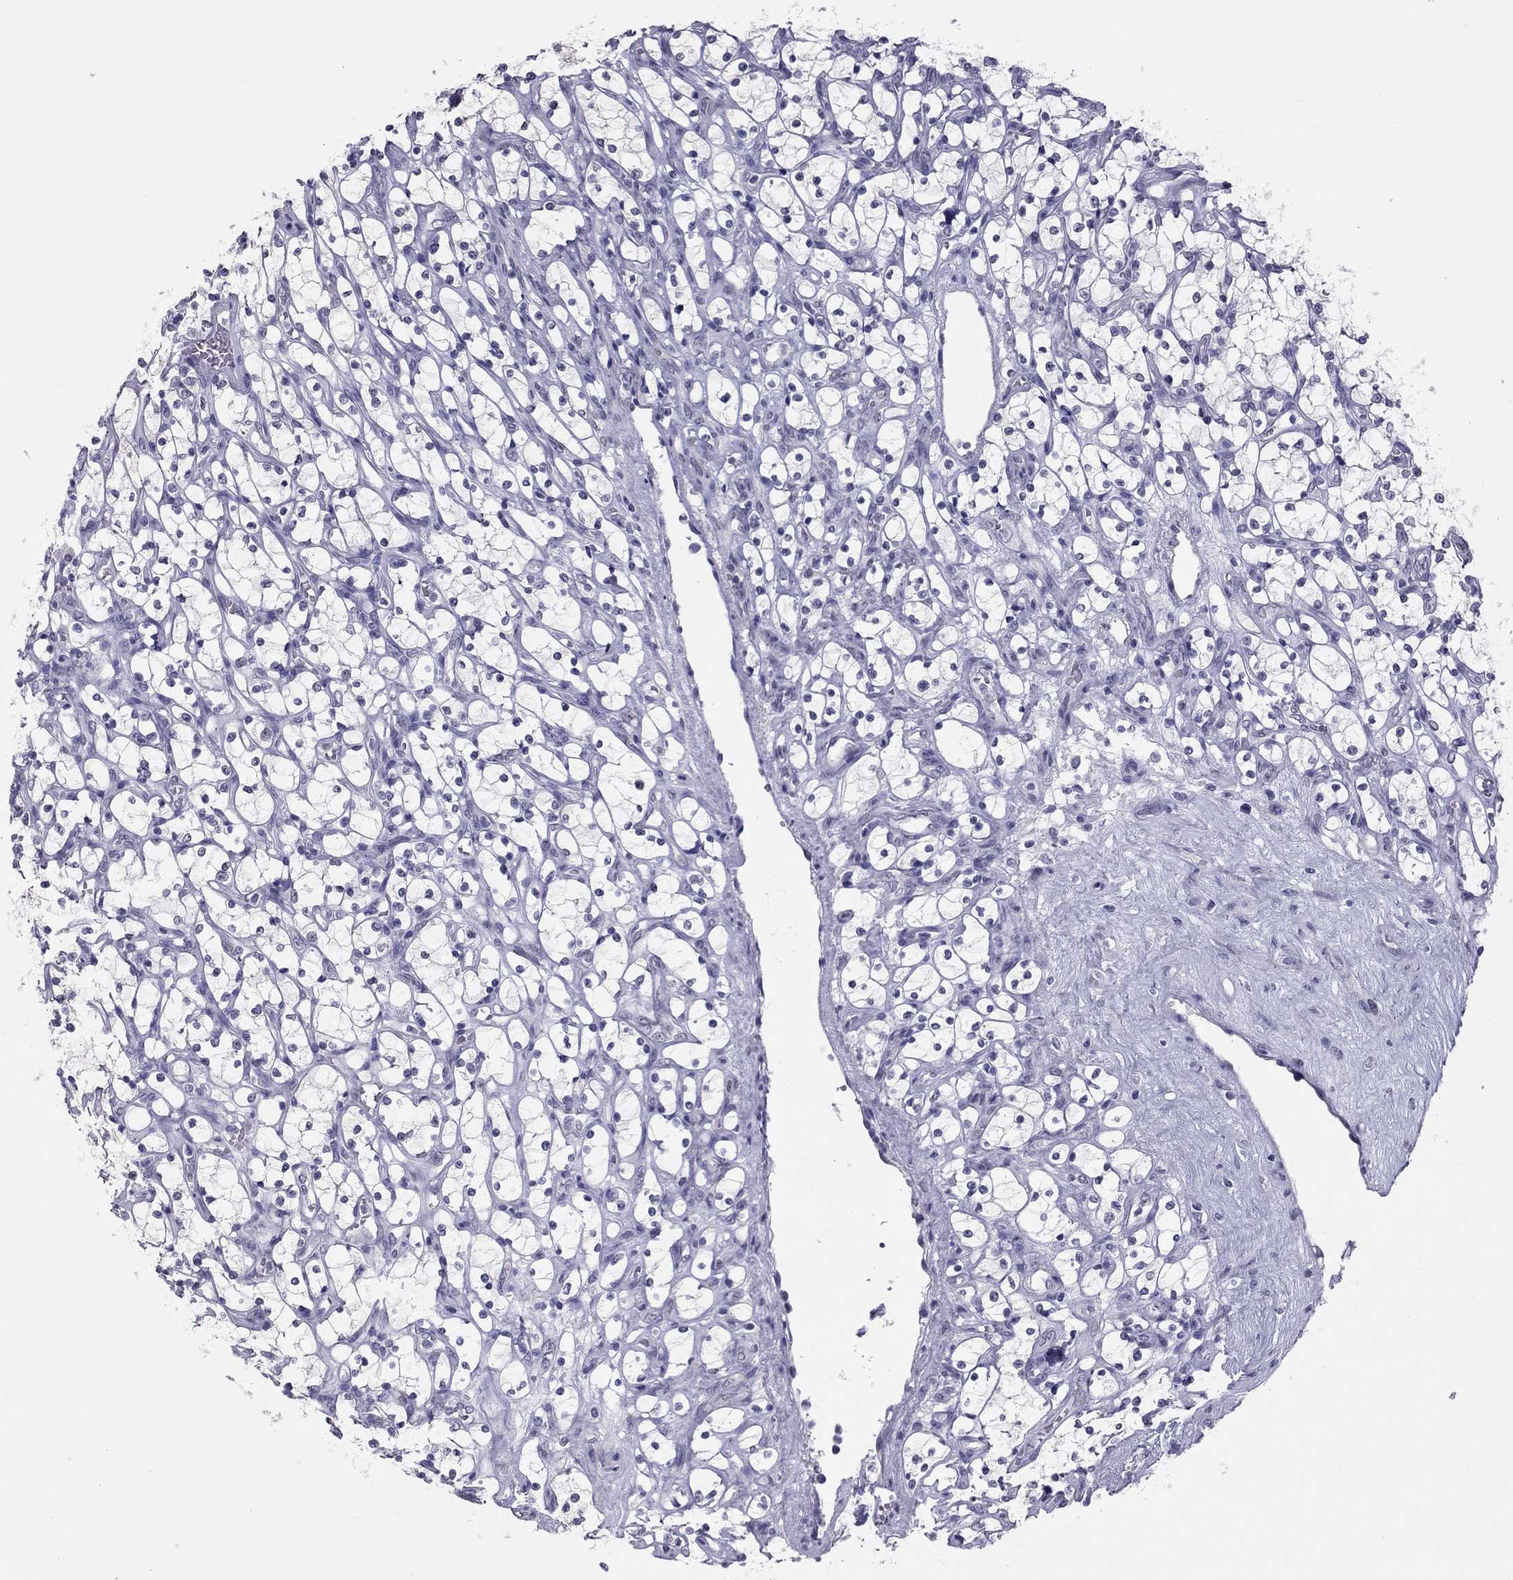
{"staining": {"intensity": "negative", "quantity": "none", "location": "none"}, "tissue": "renal cancer", "cell_type": "Tumor cells", "image_type": "cancer", "snomed": [{"axis": "morphology", "description": "Adenocarcinoma, NOS"}, {"axis": "topography", "description": "Kidney"}], "caption": "A high-resolution histopathology image shows immunohistochemistry (IHC) staining of renal cancer (adenocarcinoma), which reveals no significant staining in tumor cells.", "gene": "PHOX2A", "patient": {"sex": "female", "age": 69}}